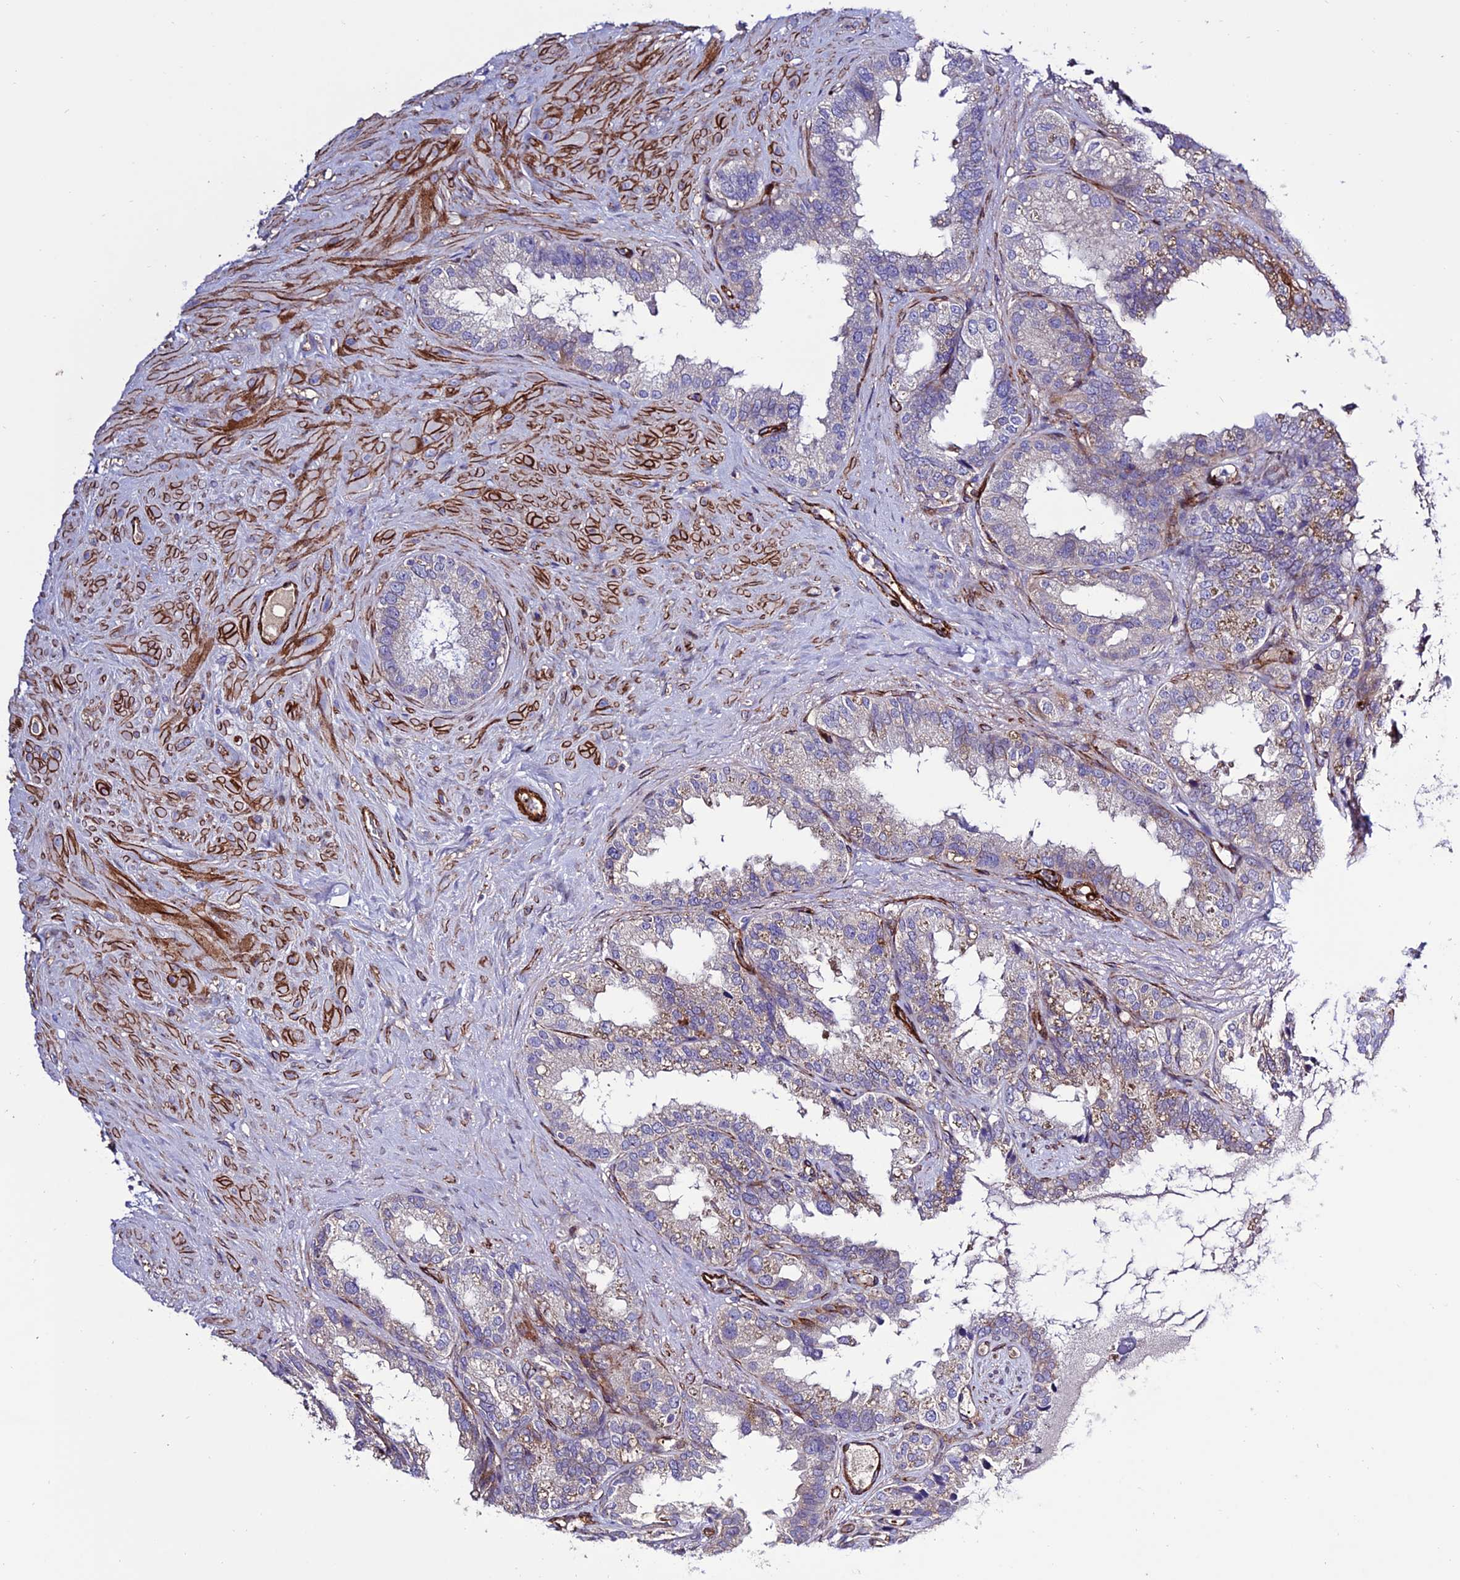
{"staining": {"intensity": "weak", "quantity": "<25%", "location": "cytoplasmic/membranous"}, "tissue": "seminal vesicle", "cell_type": "Glandular cells", "image_type": "normal", "snomed": [{"axis": "morphology", "description": "Normal tissue, NOS"}, {"axis": "topography", "description": "Seminal veicle"}], "caption": "Immunohistochemistry of normal human seminal vesicle displays no staining in glandular cells. (Brightfield microscopy of DAB (3,3'-diaminobenzidine) immunohistochemistry (IHC) at high magnification).", "gene": "REX1BD", "patient": {"sex": "male", "age": 80}}